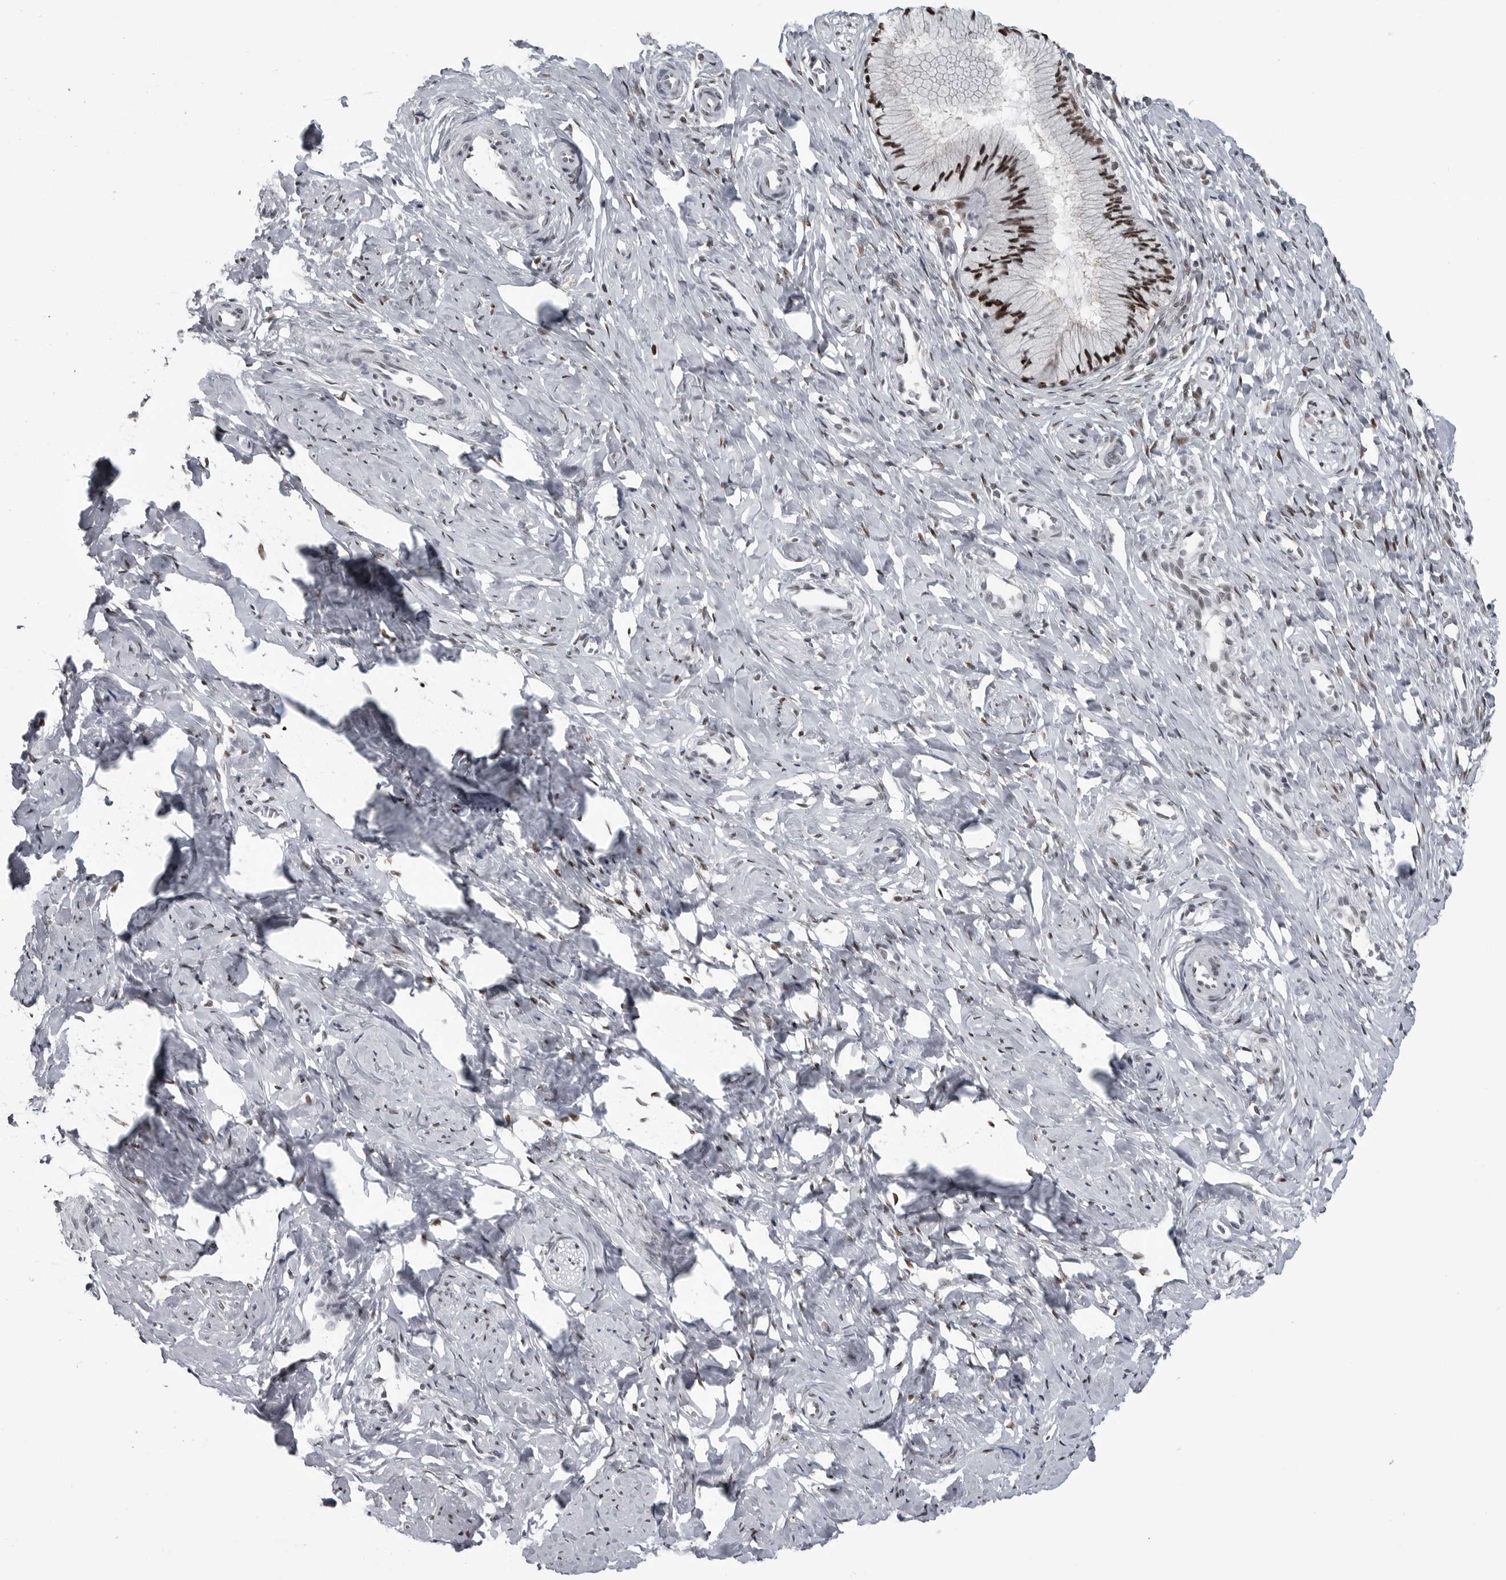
{"staining": {"intensity": "strong", "quantity": ">75%", "location": "nuclear"}, "tissue": "cervix", "cell_type": "Glandular cells", "image_type": "normal", "snomed": [{"axis": "morphology", "description": "Normal tissue, NOS"}, {"axis": "topography", "description": "Cervix"}], "caption": "Cervix stained with immunohistochemistry displays strong nuclear staining in approximately >75% of glandular cells.", "gene": "C8orf58", "patient": {"sex": "female", "age": 27}}